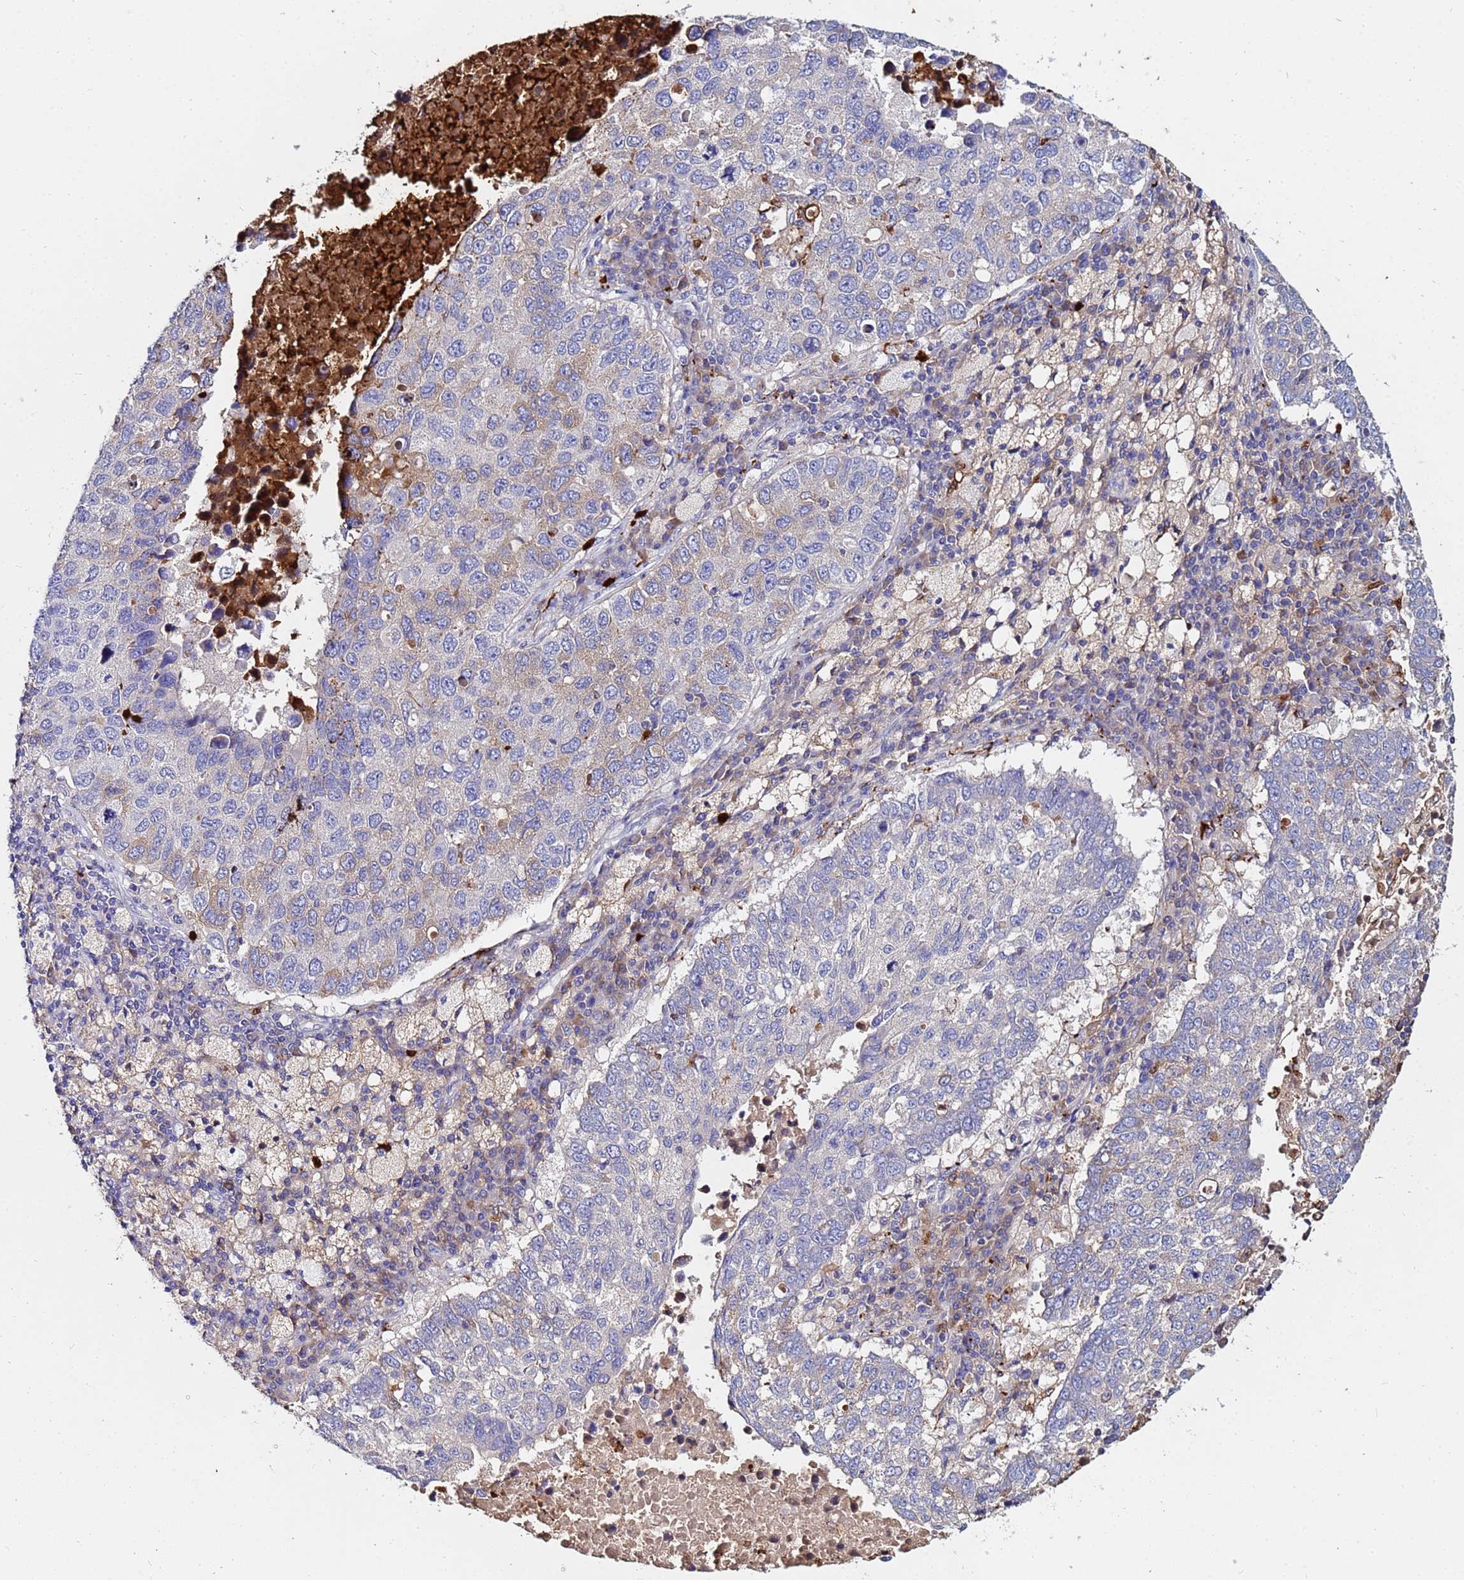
{"staining": {"intensity": "weak", "quantity": "<25%", "location": "cytoplasmic/membranous"}, "tissue": "lung cancer", "cell_type": "Tumor cells", "image_type": "cancer", "snomed": [{"axis": "morphology", "description": "Squamous cell carcinoma, NOS"}, {"axis": "topography", "description": "Lung"}], "caption": "This is an IHC micrograph of lung cancer. There is no expression in tumor cells.", "gene": "TUBAL3", "patient": {"sex": "male", "age": 73}}